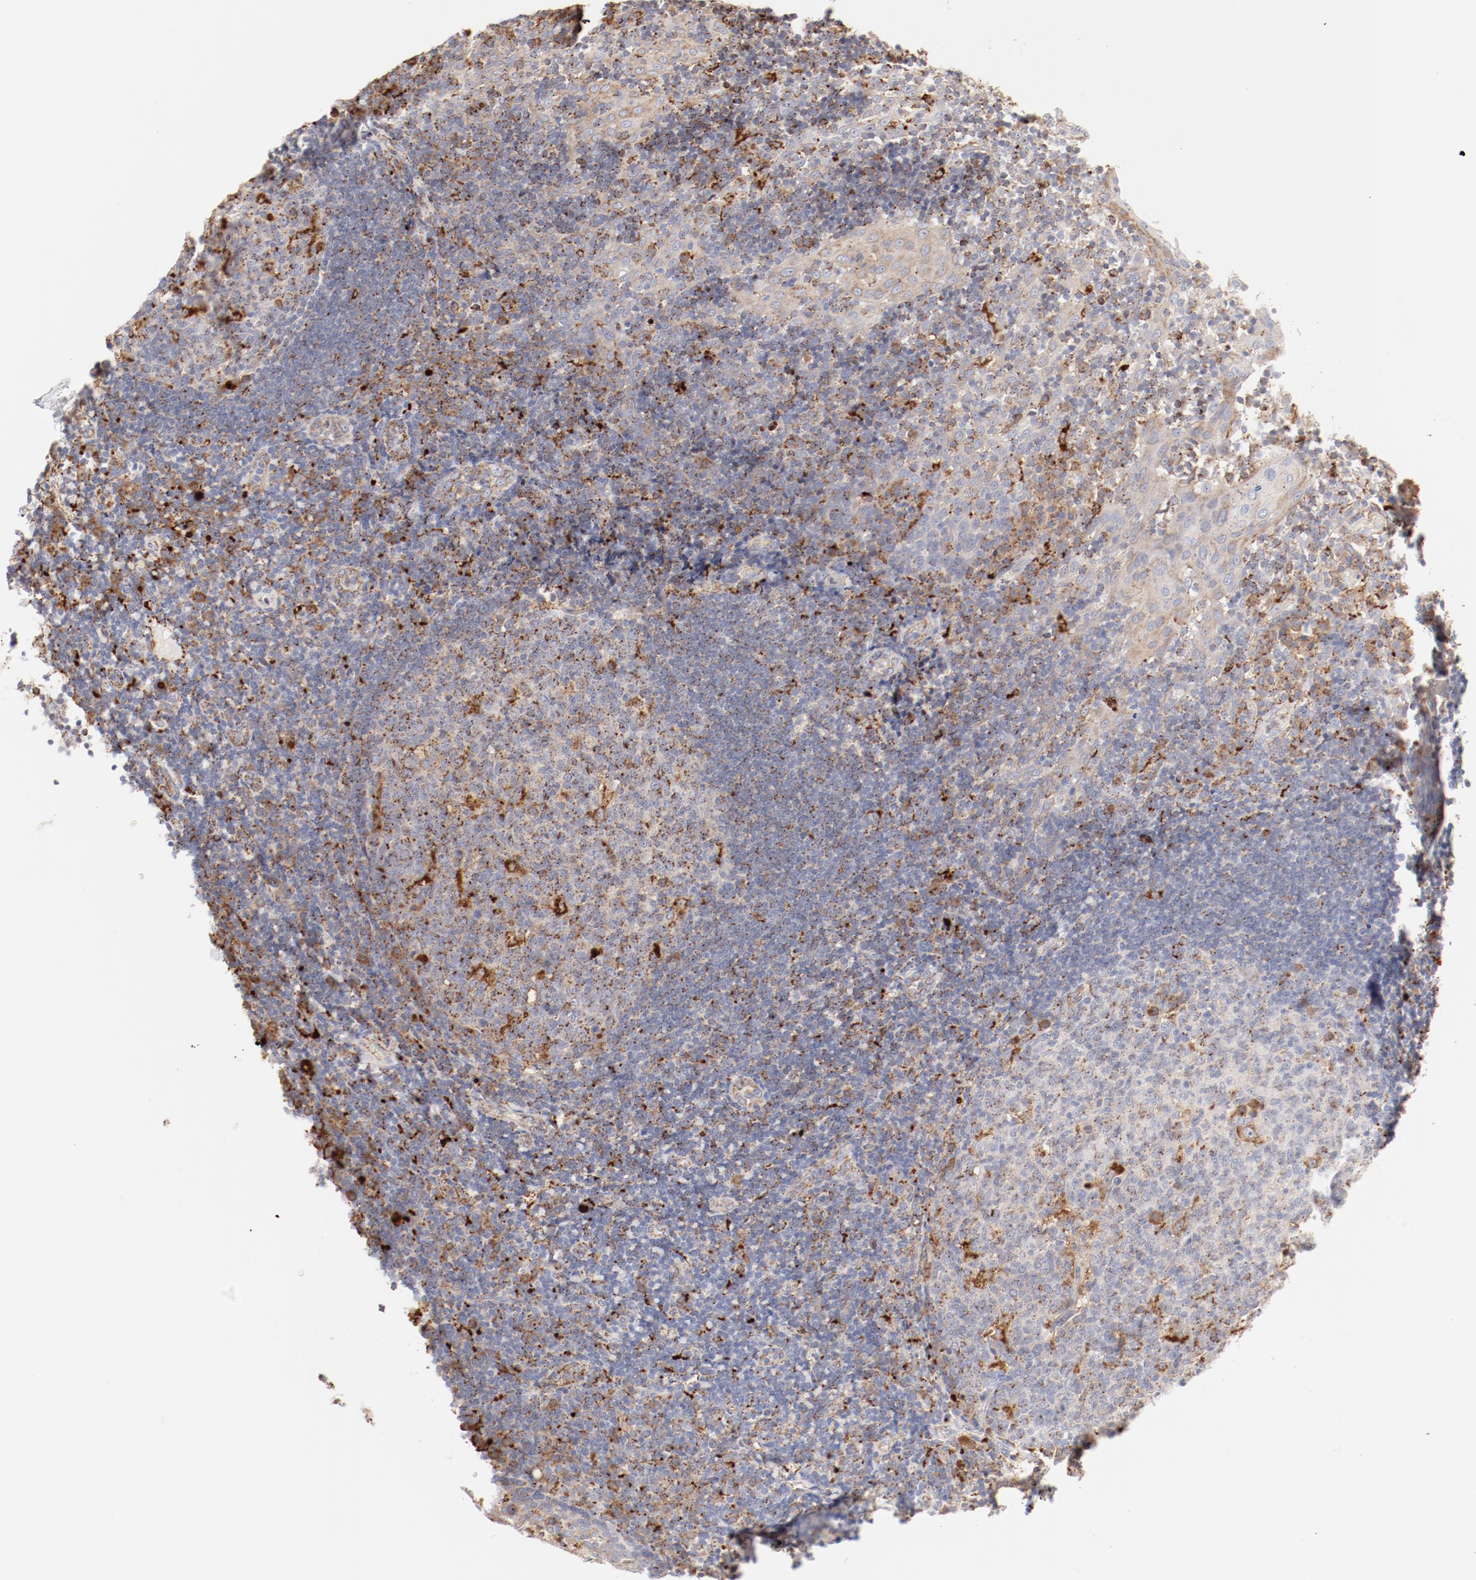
{"staining": {"intensity": "strong", "quantity": "<25%", "location": "cytoplasmic/membranous"}, "tissue": "tonsil", "cell_type": "Germinal center cells", "image_type": "normal", "snomed": [{"axis": "morphology", "description": "Normal tissue, NOS"}, {"axis": "topography", "description": "Tonsil"}], "caption": "Immunohistochemistry micrograph of unremarkable tonsil: tonsil stained using immunohistochemistry shows medium levels of strong protein expression localized specifically in the cytoplasmic/membranous of germinal center cells, appearing as a cytoplasmic/membranous brown color.", "gene": "CTSH", "patient": {"sex": "female", "age": 40}}